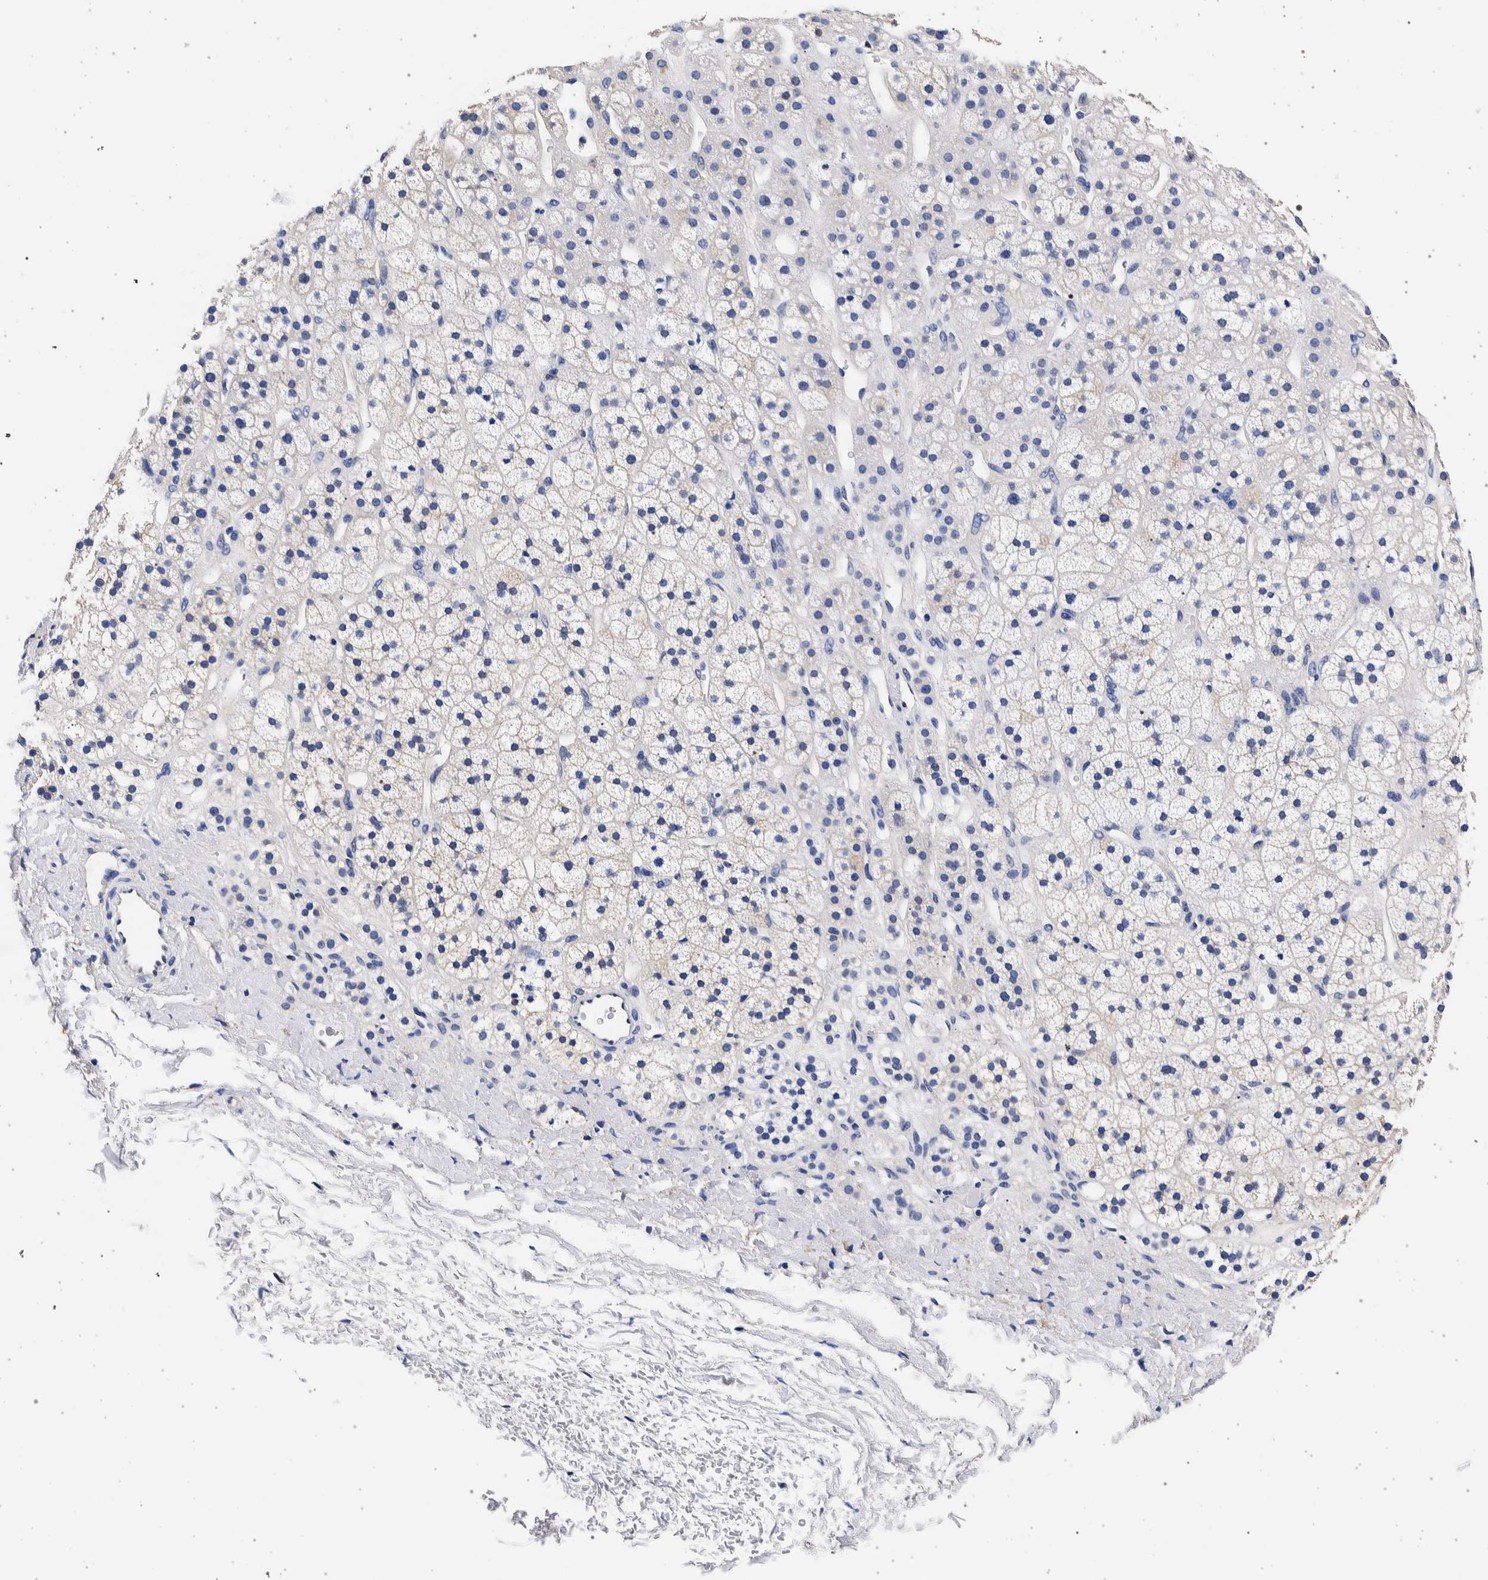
{"staining": {"intensity": "negative", "quantity": "none", "location": "none"}, "tissue": "adrenal gland", "cell_type": "Glandular cells", "image_type": "normal", "snomed": [{"axis": "morphology", "description": "Normal tissue, NOS"}, {"axis": "topography", "description": "Adrenal gland"}], "caption": "Immunohistochemistry of unremarkable adrenal gland displays no expression in glandular cells.", "gene": "NIBAN2", "patient": {"sex": "male", "age": 56}}